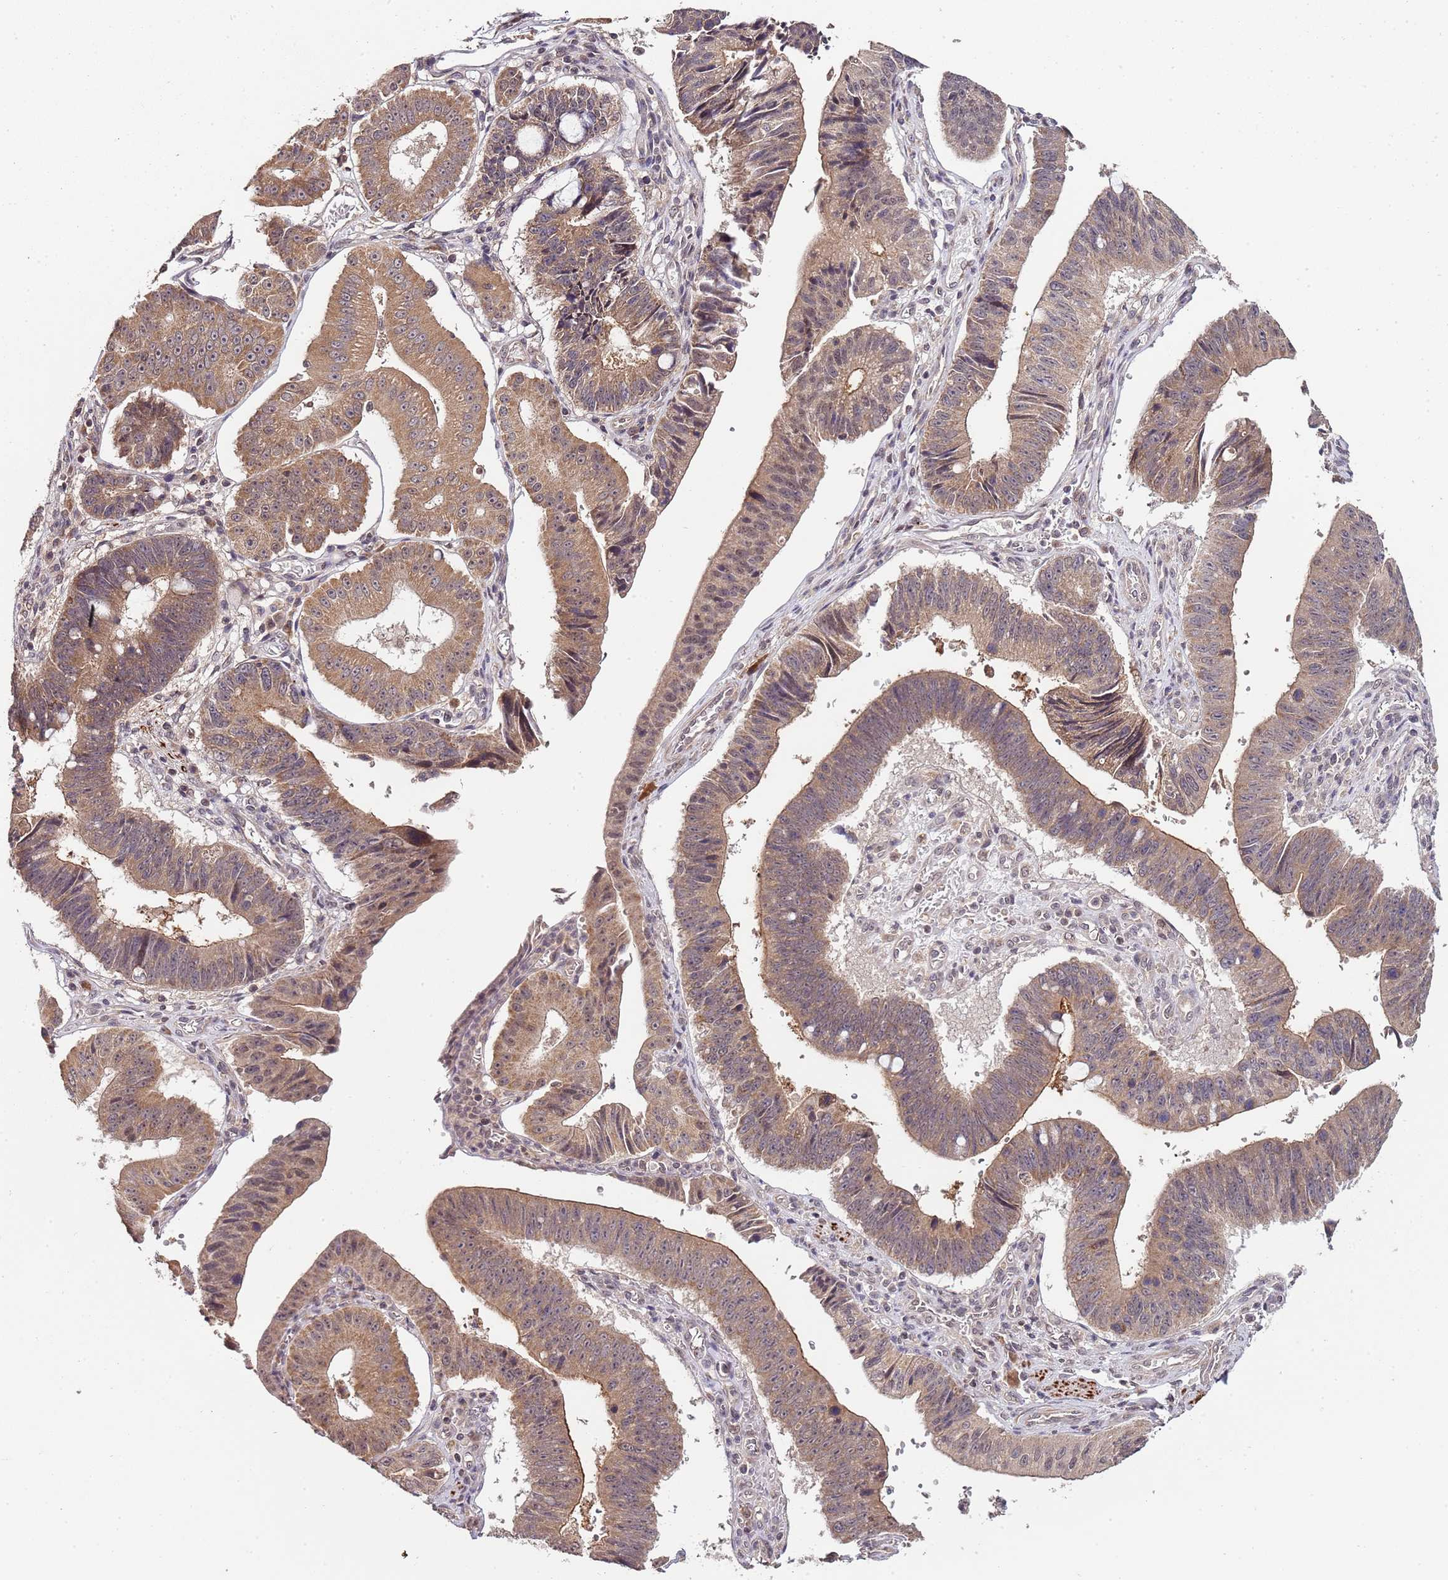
{"staining": {"intensity": "moderate", "quantity": ">75%", "location": "cytoplasmic/membranous,nuclear"}, "tissue": "stomach cancer", "cell_type": "Tumor cells", "image_type": "cancer", "snomed": [{"axis": "morphology", "description": "Adenocarcinoma, NOS"}, {"axis": "topography", "description": "Stomach"}], "caption": "Moderate cytoplasmic/membranous and nuclear expression is appreciated in about >75% of tumor cells in stomach cancer (adenocarcinoma). (DAB (3,3'-diaminobenzidine) IHC, brown staining for protein, blue staining for nuclei).", "gene": "LIN37", "patient": {"sex": "male", "age": 59}}